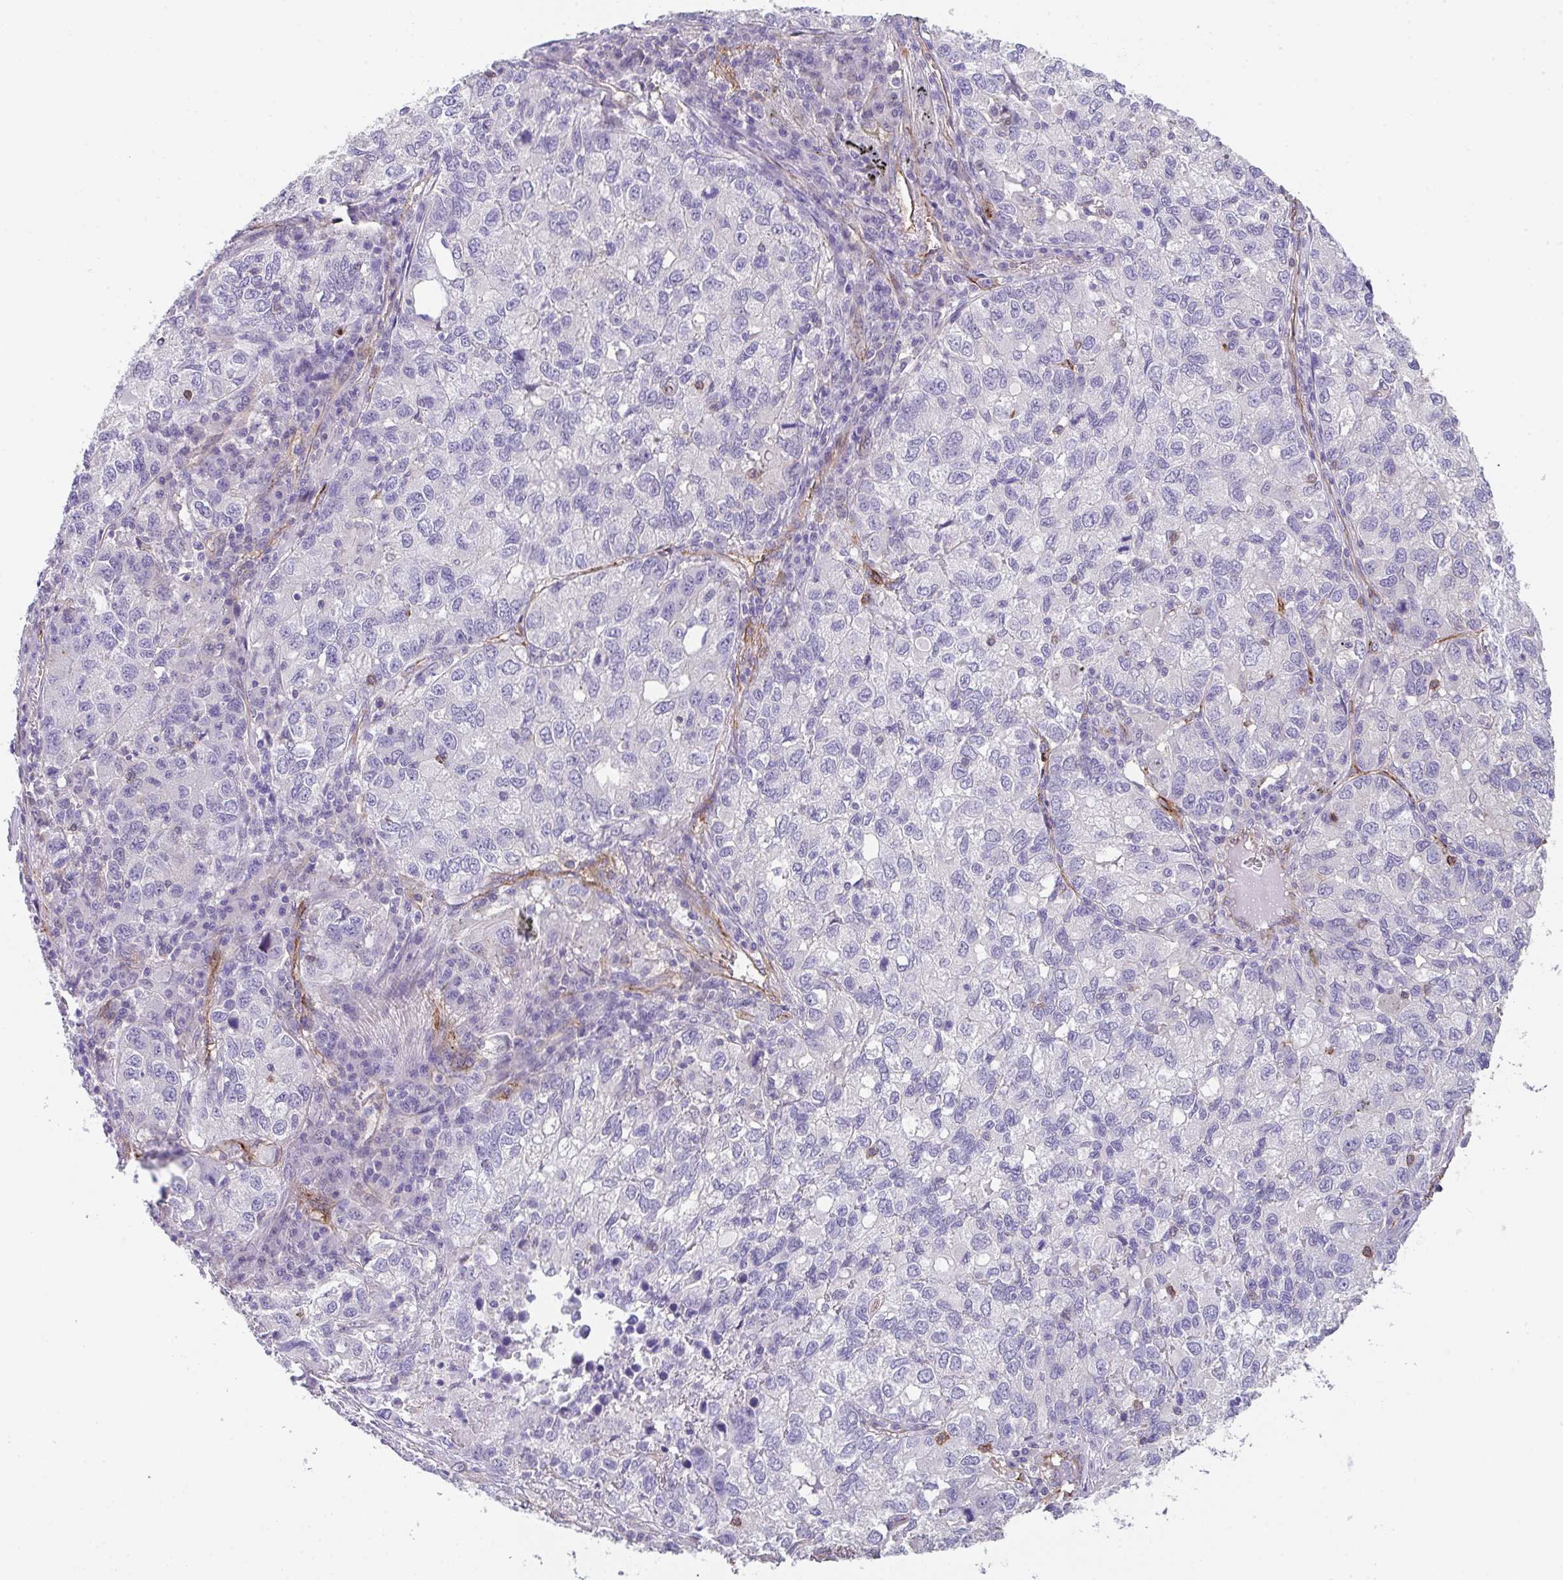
{"staining": {"intensity": "negative", "quantity": "none", "location": "none"}, "tissue": "lung cancer", "cell_type": "Tumor cells", "image_type": "cancer", "snomed": [{"axis": "morphology", "description": "Normal morphology"}, {"axis": "morphology", "description": "Adenocarcinoma, NOS"}, {"axis": "topography", "description": "Lymph node"}, {"axis": "topography", "description": "Lung"}], "caption": "High magnification brightfield microscopy of lung cancer stained with DAB (3,3'-diaminobenzidine) (brown) and counterstained with hematoxylin (blue): tumor cells show no significant positivity. (DAB immunohistochemistry, high magnification).", "gene": "DBN1", "patient": {"sex": "female", "age": 51}}